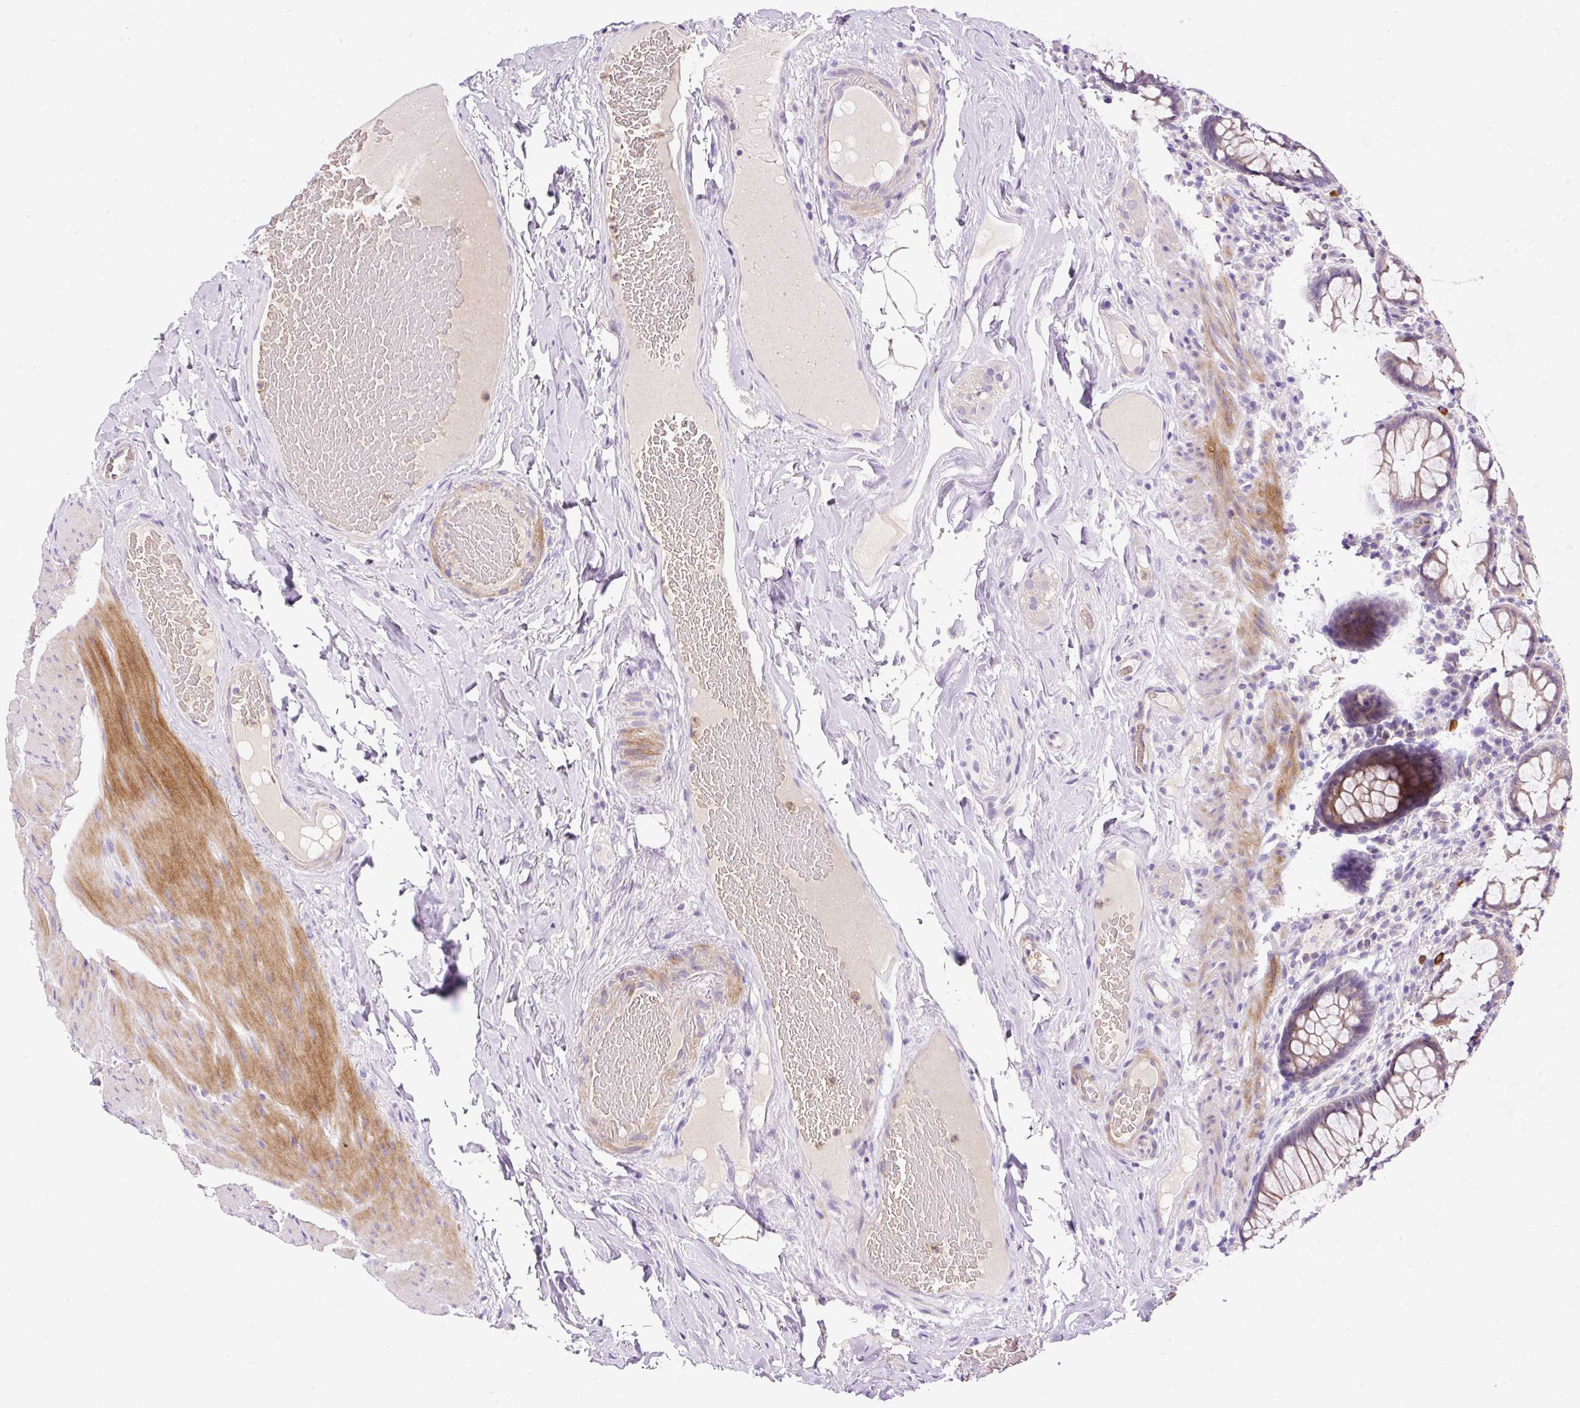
{"staining": {"intensity": "moderate", "quantity": "25%-75%", "location": "cytoplasmic/membranous"}, "tissue": "rectum", "cell_type": "Glandular cells", "image_type": "normal", "snomed": [{"axis": "morphology", "description": "Normal tissue, NOS"}, {"axis": "topography", "description": "Rectum"}], "caption": "This histopathology image shows IHC staining of benign human rectum, with medium moderate cytoplasmic/membranous staining in approximately 25%-75% of glandular cells.", "gene": "LHFPL5", "patient": {"sex": "male", "age": 83}}